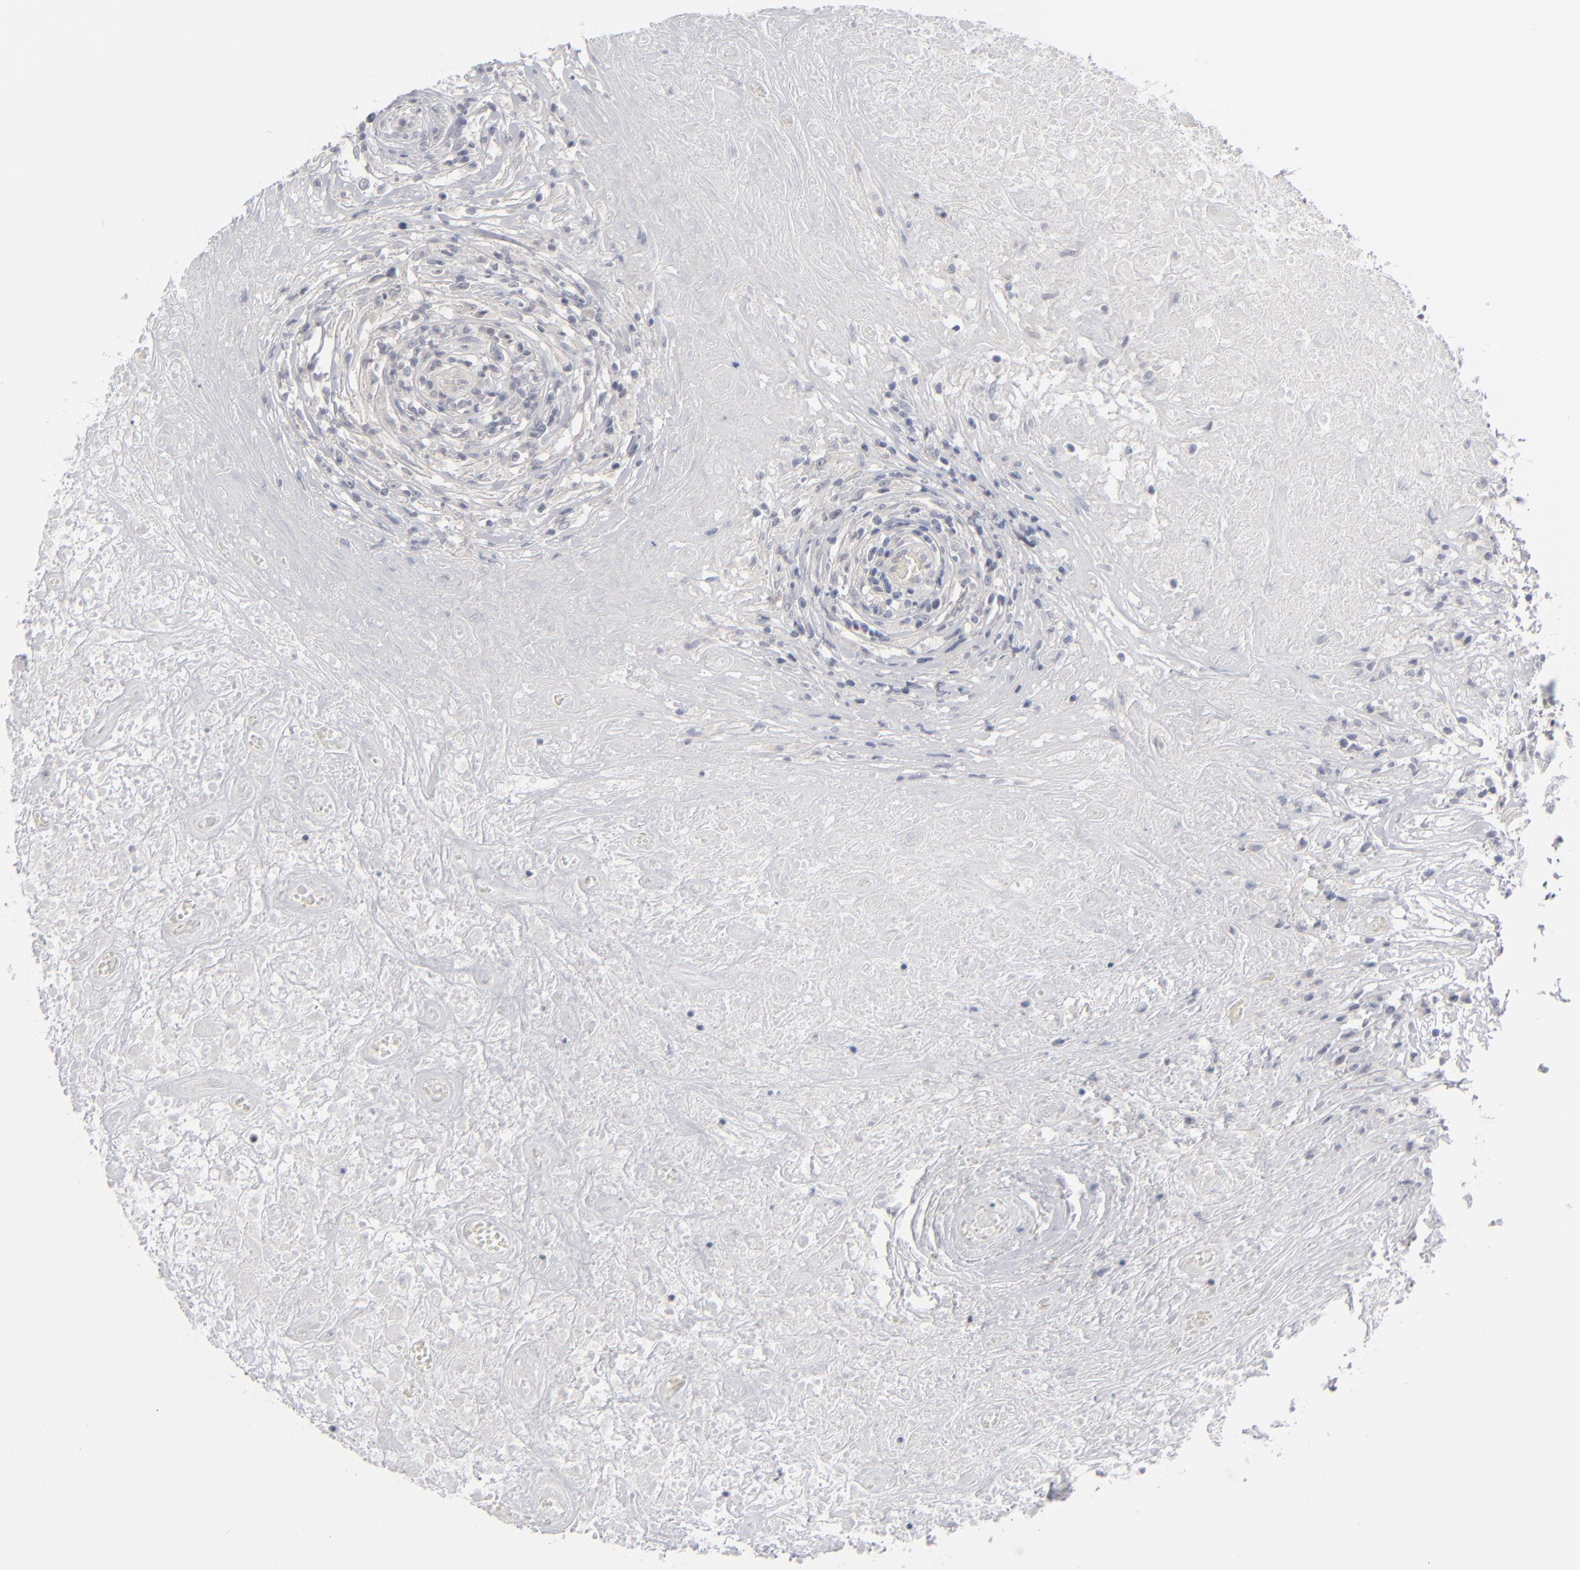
{"staining": {"intensity": "negative", "quantity": "none", "location": "none"}, "tissue": "lymphoma", "cell_type": "Tumor cells", "image_type": "cancer", "snomed": [{"axis": "morphology", "description": "Hodgkin's disease, NOS"}, {"axis": "topography", "description": "Lymph node"}], "caption": "IHC micrograph of neoplastic tissue: human Hodgkin's disease stained with DAB exhibits no significant protein expression in tumor cells.", "gene": "POF1B", "patient": {"sex": "male", "age": 46}}